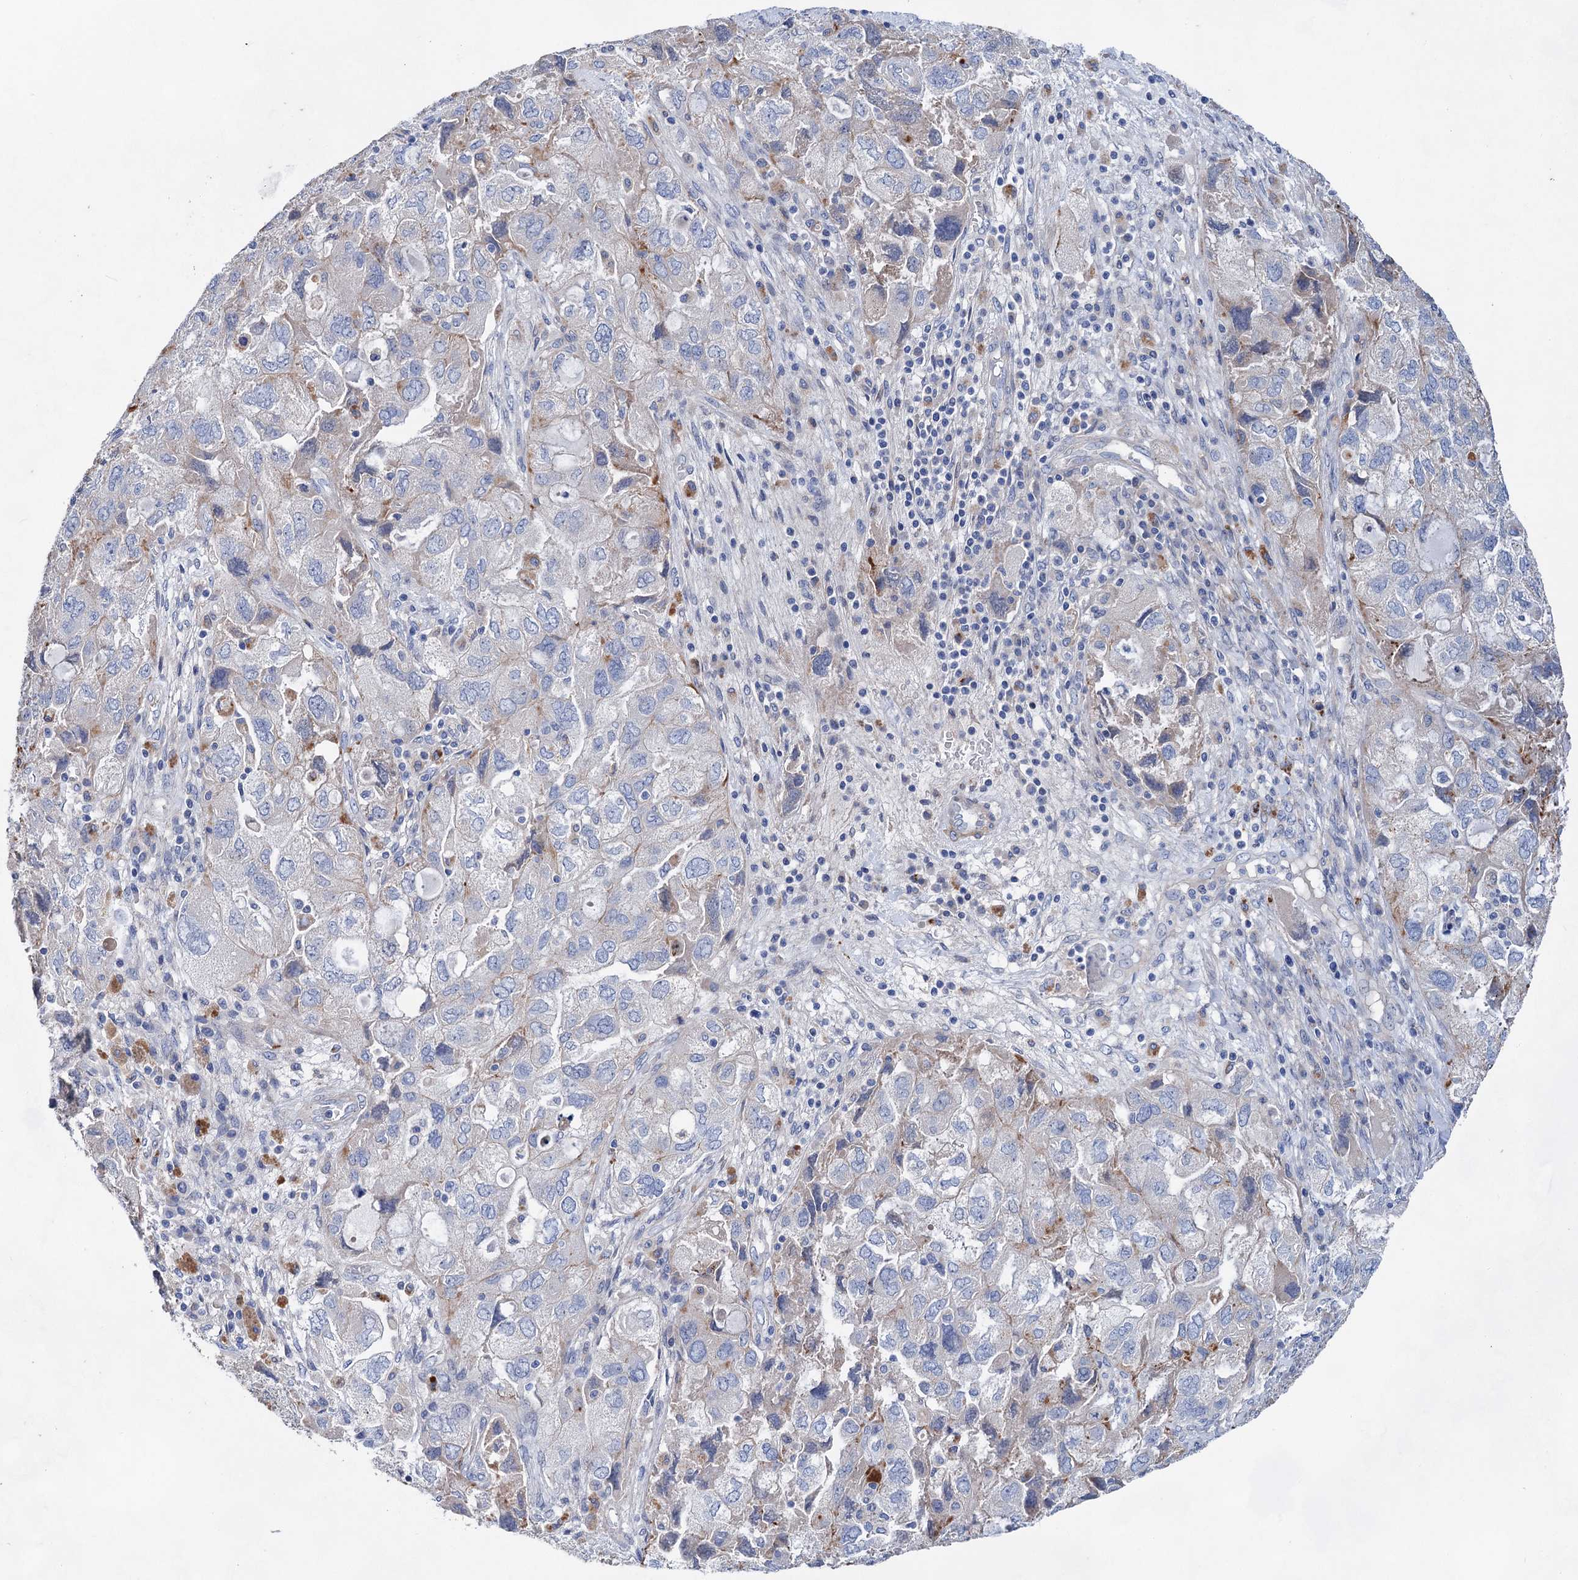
{"staining": {"intensity": "negative", "quantity": "none", "location": "none"}, "tissue": "ovarian cancer", "cell_type": "Tumor cells", "image_type": "cancer", "snomed": [{"axis": "morphology", "description": "Carcinoma, NOS"}, {"axis": "morphology", "description": "Cystadenocarcinoma, serous, NOS"}, {"axis": "topography", "description": "Ovary"}], "caption": "Tumor cells show no significant expression in ovarian serous cystadenocarcinoma.", "gene": "GPR155", "patient": {"sex": "female", "age": 69}}